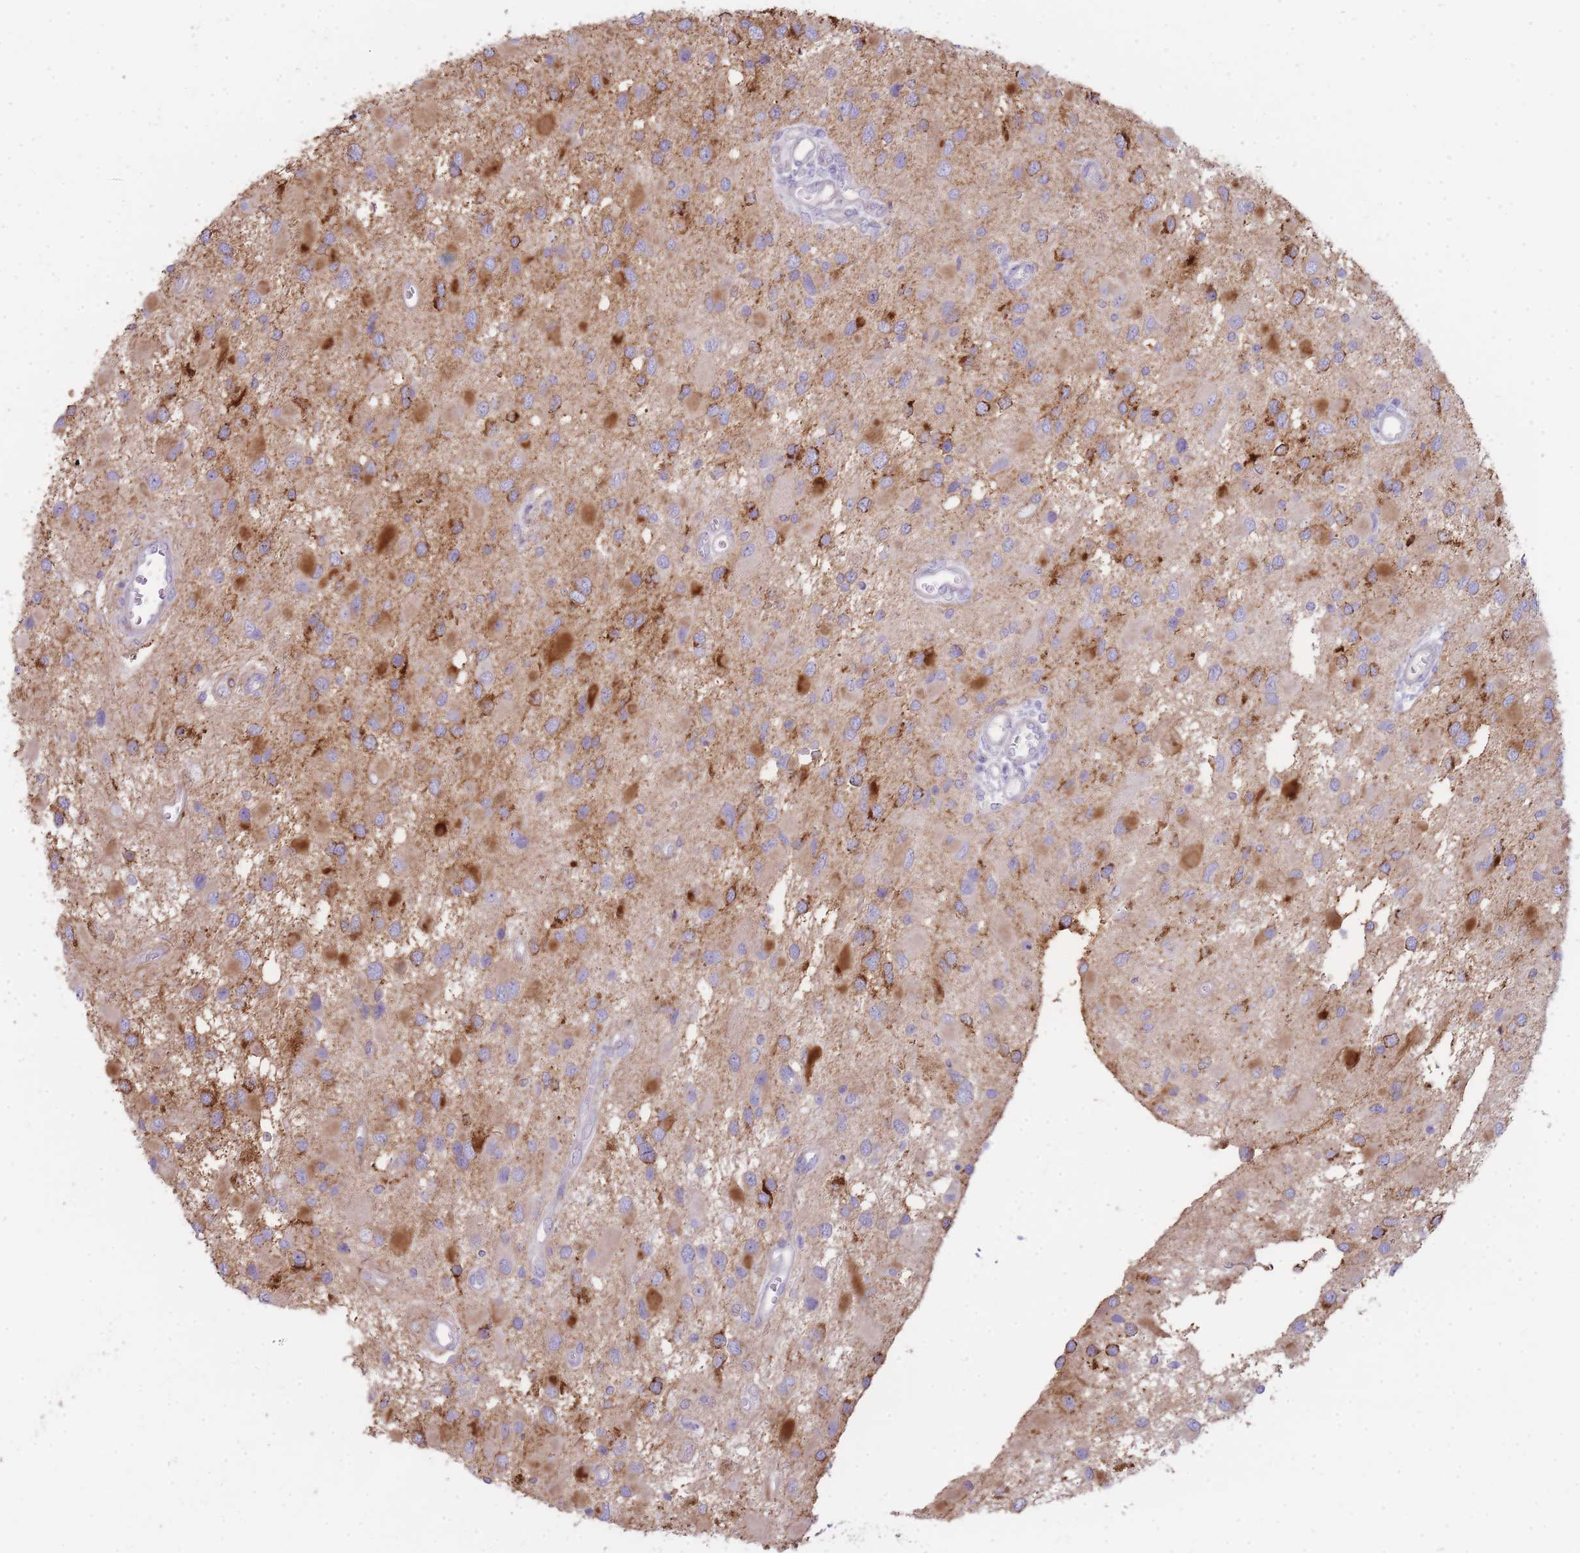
{"staining": {"intensity": "strong", "quantity": "25%-75%", "location": "cytoplasmic/membranous"}, "tissue": "glioma", "cell_type": "Tumor cells", "image_type": "cancer", "snomed": [{"axis": "morphology", "description": "Glioma, malignant, High grade"}, {"axis": "topography", "description": "Brain"}], "caption": "Malignant high-grade glioma was stained to show a protein in brown. There is high levels of strong cytoplasmic/membranous positivity in about 25%-75% of tumor cells.", "gene": "UTP14A", "patient": {"sex": "male", "age": 53}}